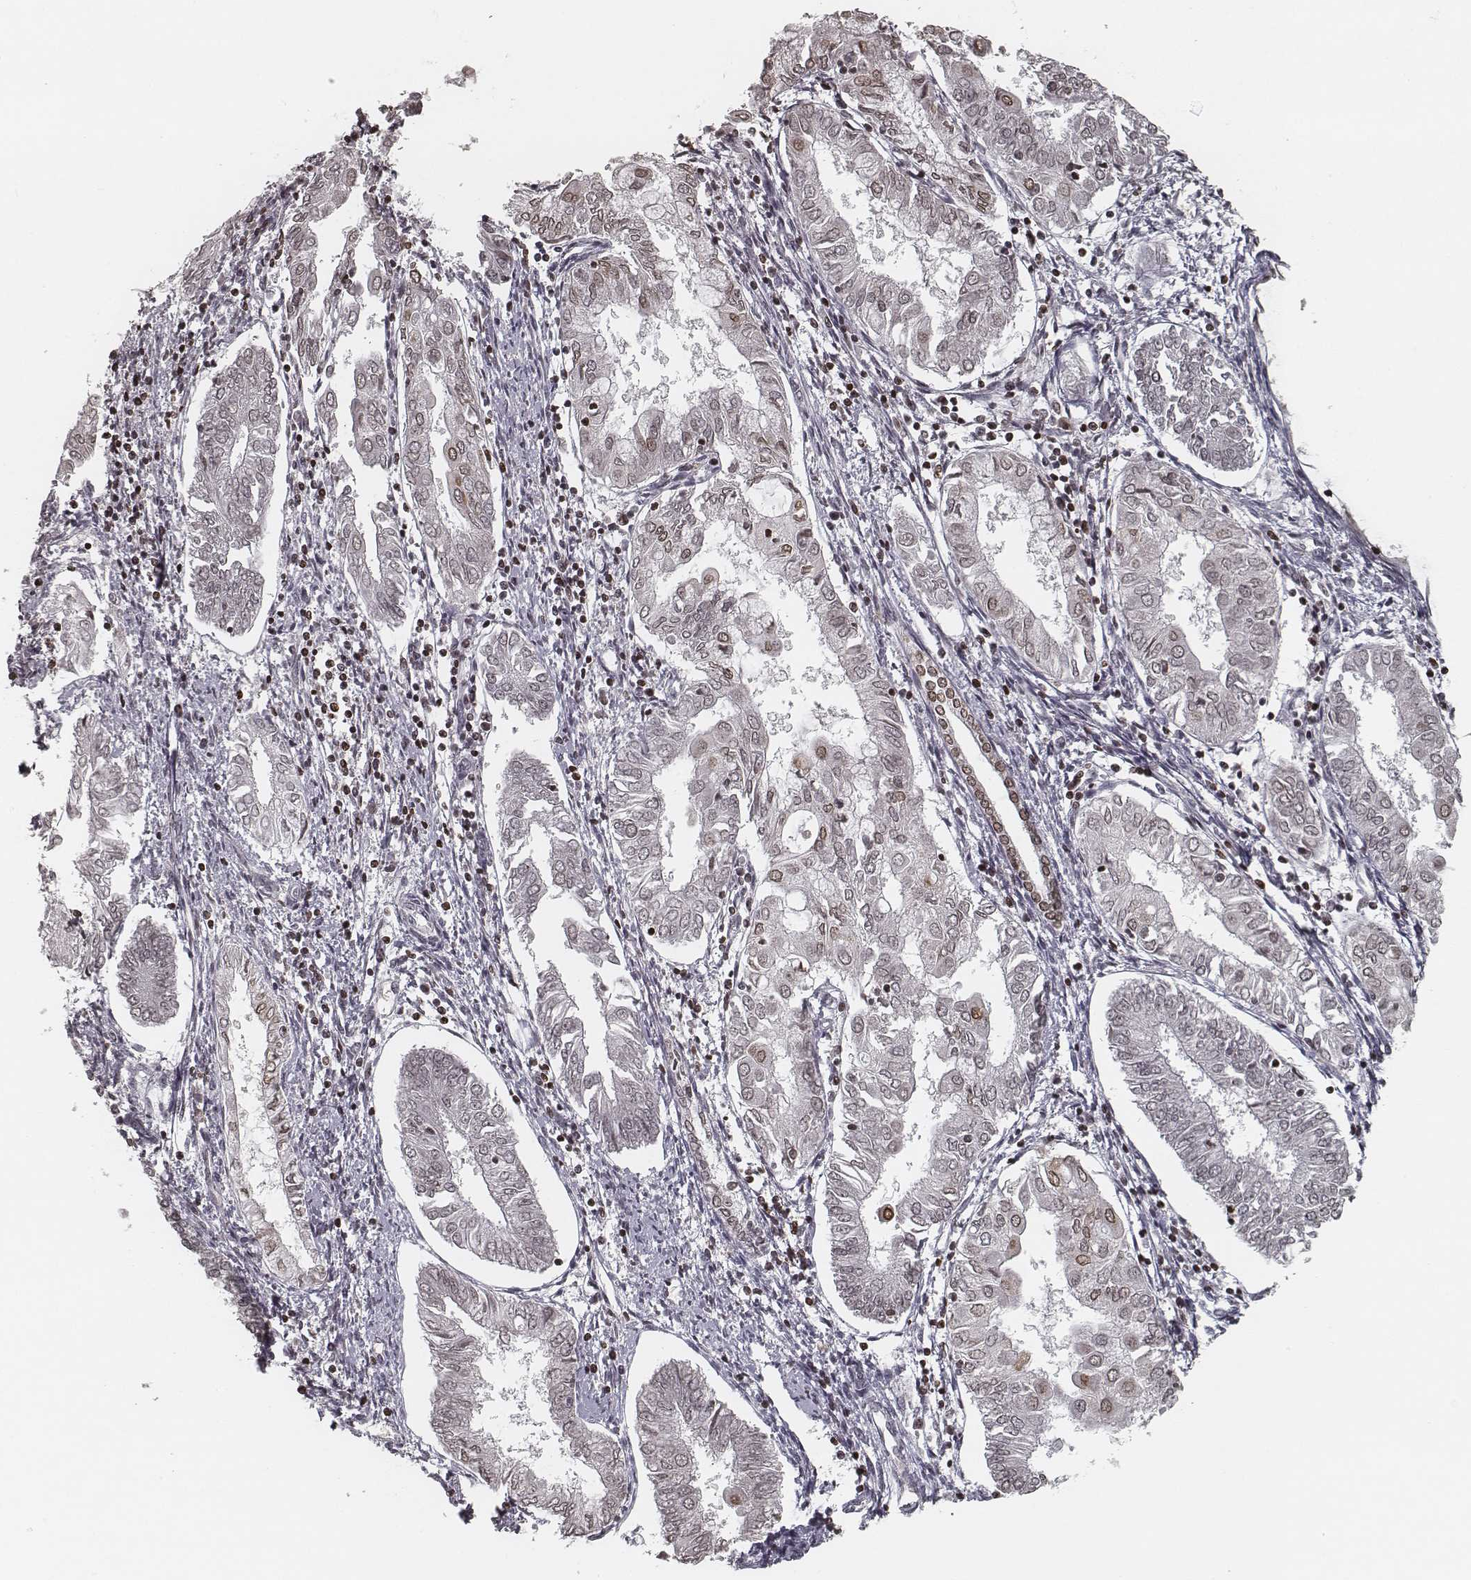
{"staining": {"intensity": "moderate", "quantity": "<25%", "location": "nuclear"}, "tissue": "endometrial cancer", "cell_type": "Tumor cells", "image_type": "cancer", "snomed": [{"axis": "morphology", "description": "Adenocarcinoma, NOS"}, {"axis": "topography", "description": "Endometrium"}], "caption": "Moderate nuclear protein expression is appreciated in approximately <25% of tumor cells in endometrial cancer (adenocarcinoma).", "gene": "HMGA2", "patient": {"sex": "female", "age": 68}}